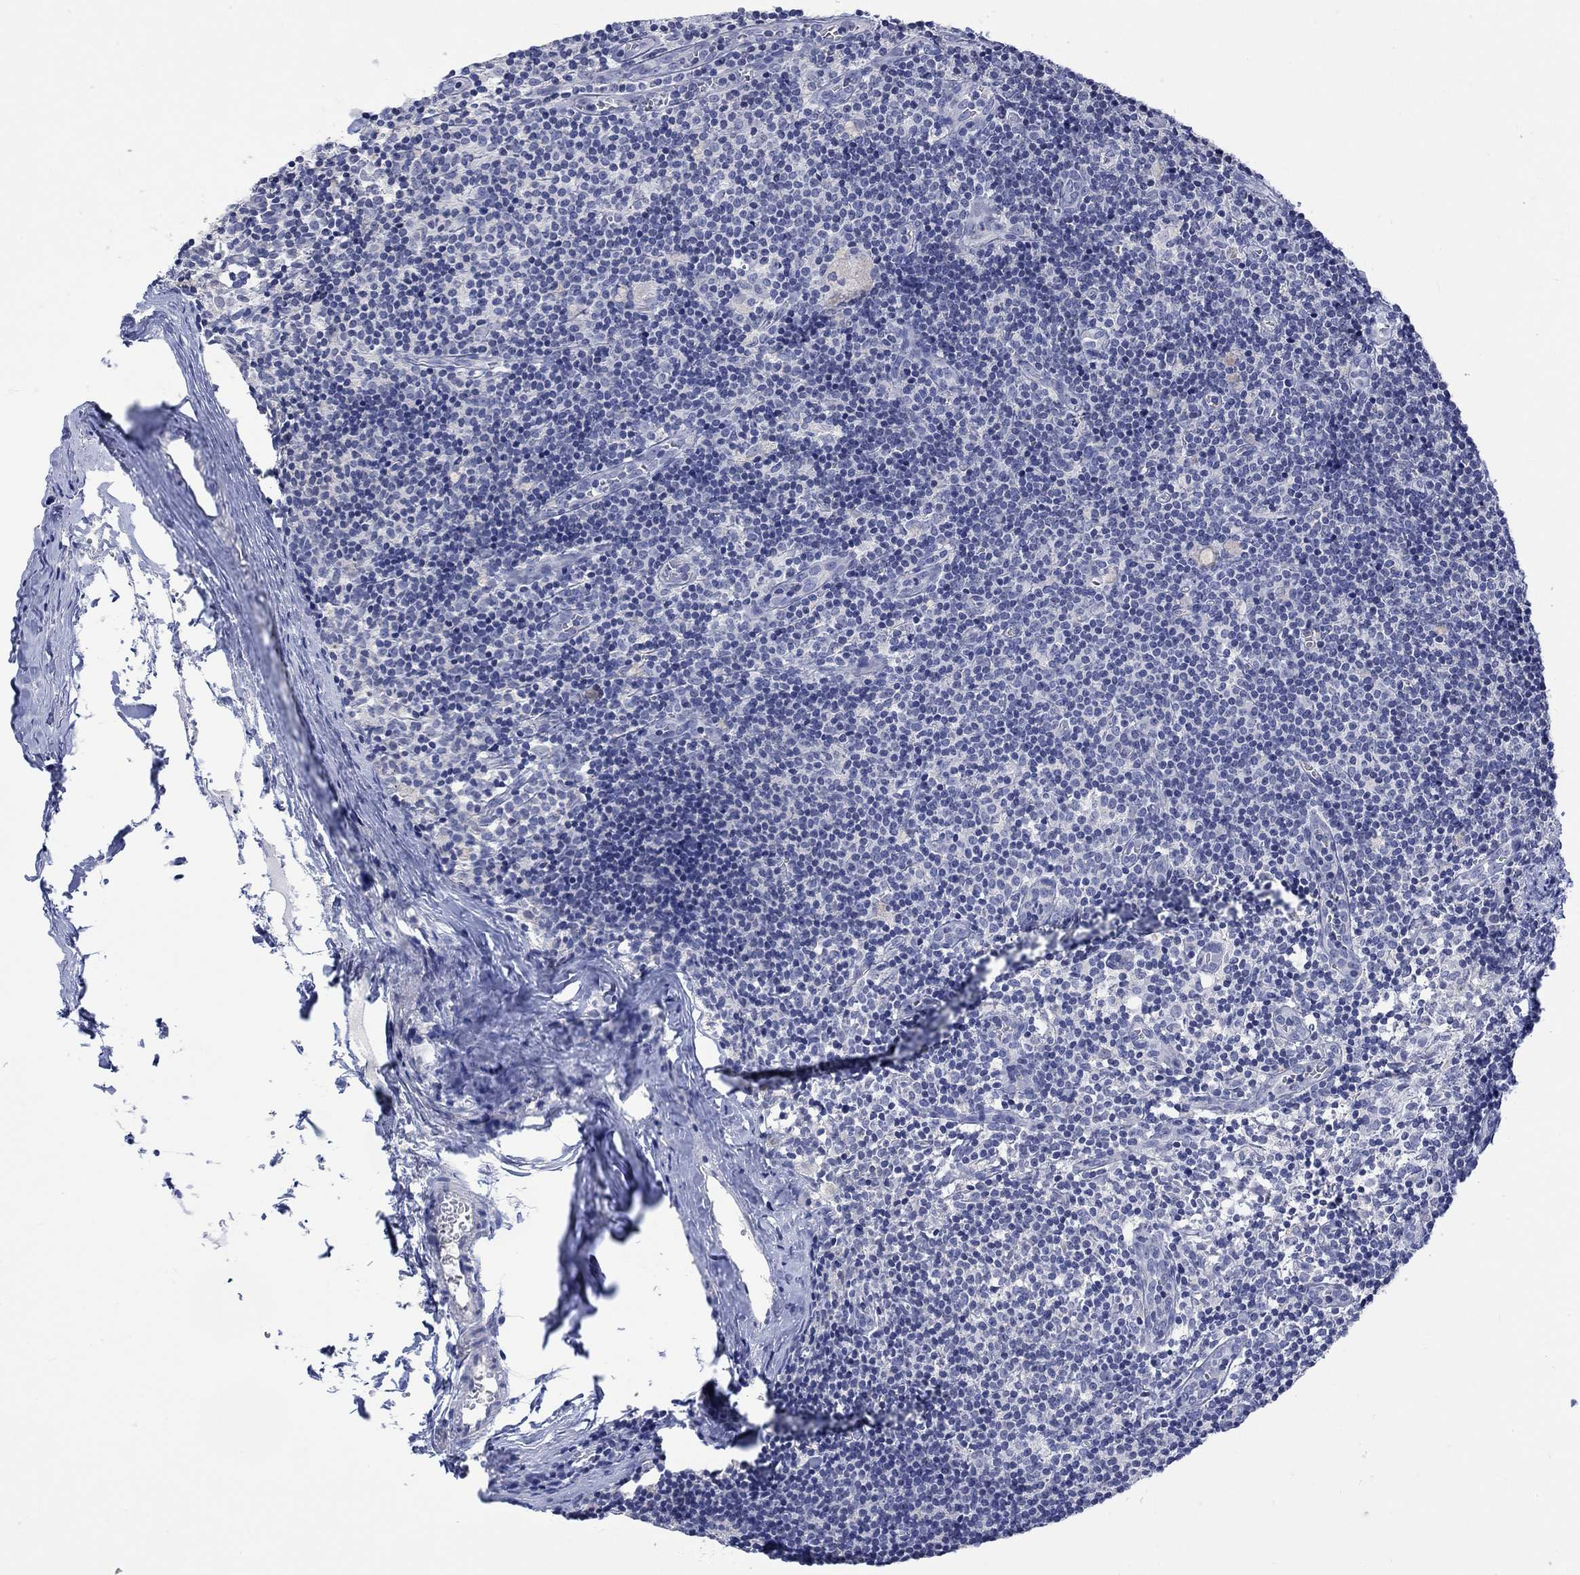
{"staining": {"intensity": "negative", "quantity": "none", "location": "none"}, "tissue": "lymph node", "cell_type": "Germinal center cells", "image_type": "normal", "snomed": [{"axis": "morphology", "description": "Normal tissue, NOS"}, {"axis": "topography", "description": "Lymph node"}], "caption": "Germinal center cells show no significant staining in unremarkable lymph node. Nuclei are stained in blue.", "gene": "DCX", "patient": {"sex": "female", "age": 52}}